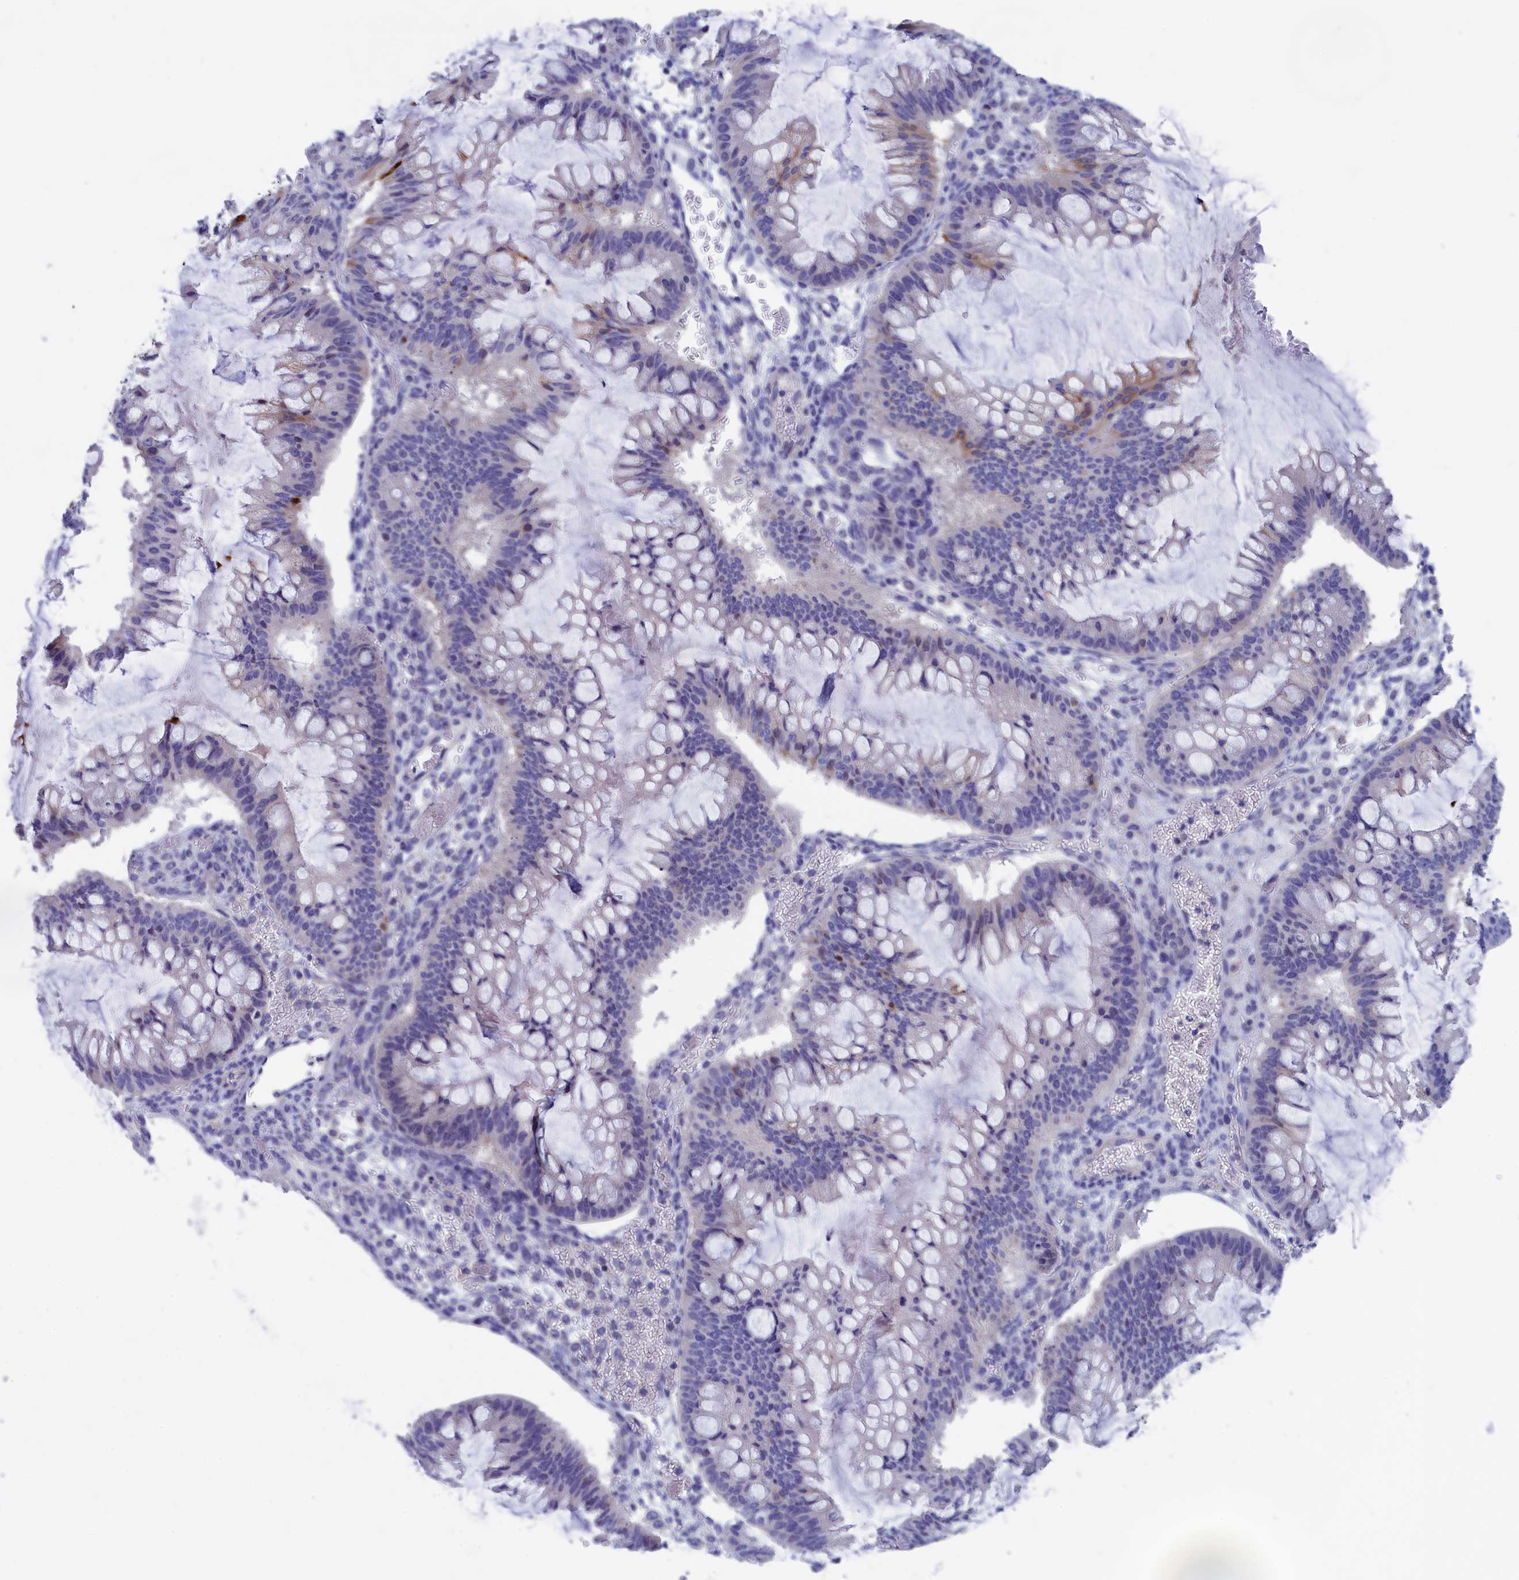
{"staining": {"intensity": "negative", "quantity": "none", "location": "none"}, "tissue": "ovarian cancer", "cell_type": "Tumor cells", "image_type": "cancer", "snomed": [{"axis": "morphology", "description": "Cystadenocarcinoma, mucinous, NOS"}, {"axis": "topography", "description": "Ovary"}], "caption": "The histopathology image shows no significant positivity in tumor cells of mucinous cystadenocarcinoma (ovarian).", "gene": "VPS35L", "patient": {"sex": "female", "age": 73}}